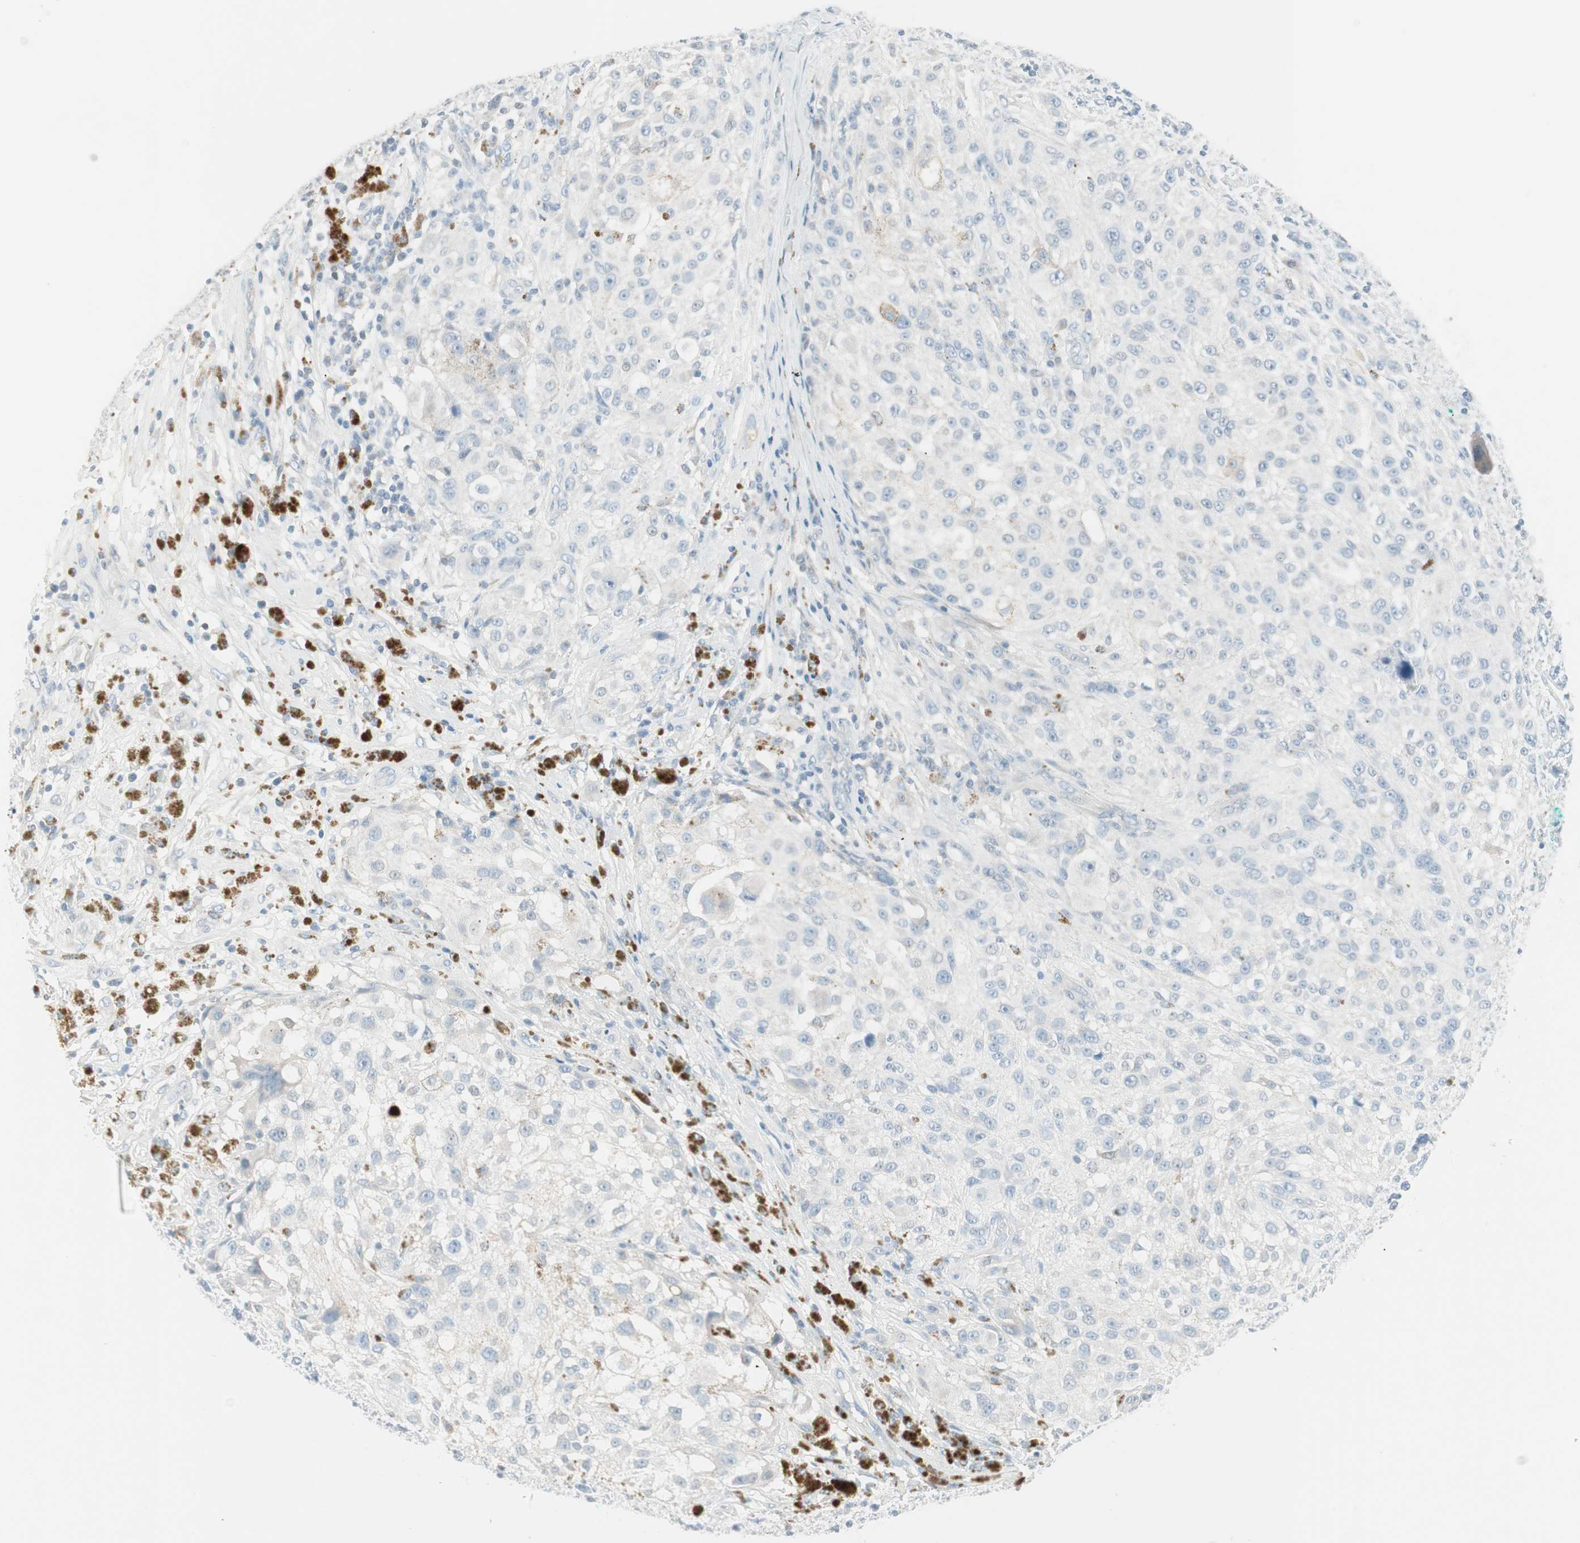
{"staining": {"intensity": "weak", "quantity": "<25%", "location": "cytoplasmic/membranous"}, "tissue": "melanoma", "cell_type": "Tumor cells", "image_type": "cancer", "snomed": [{"axis": "morphology", "description": "Necrosis, NOS"}, {"axis": "morphology", "description": "Malignant melanoma, NOS"}, {"axis": "topography", "description": "Skin"}], "caption": "Photomicrograph shows no significant protein positivity in tumor cells of melanoma.", "gene": "ITLN2", "patient": {"sex": "female", "age": 87}}